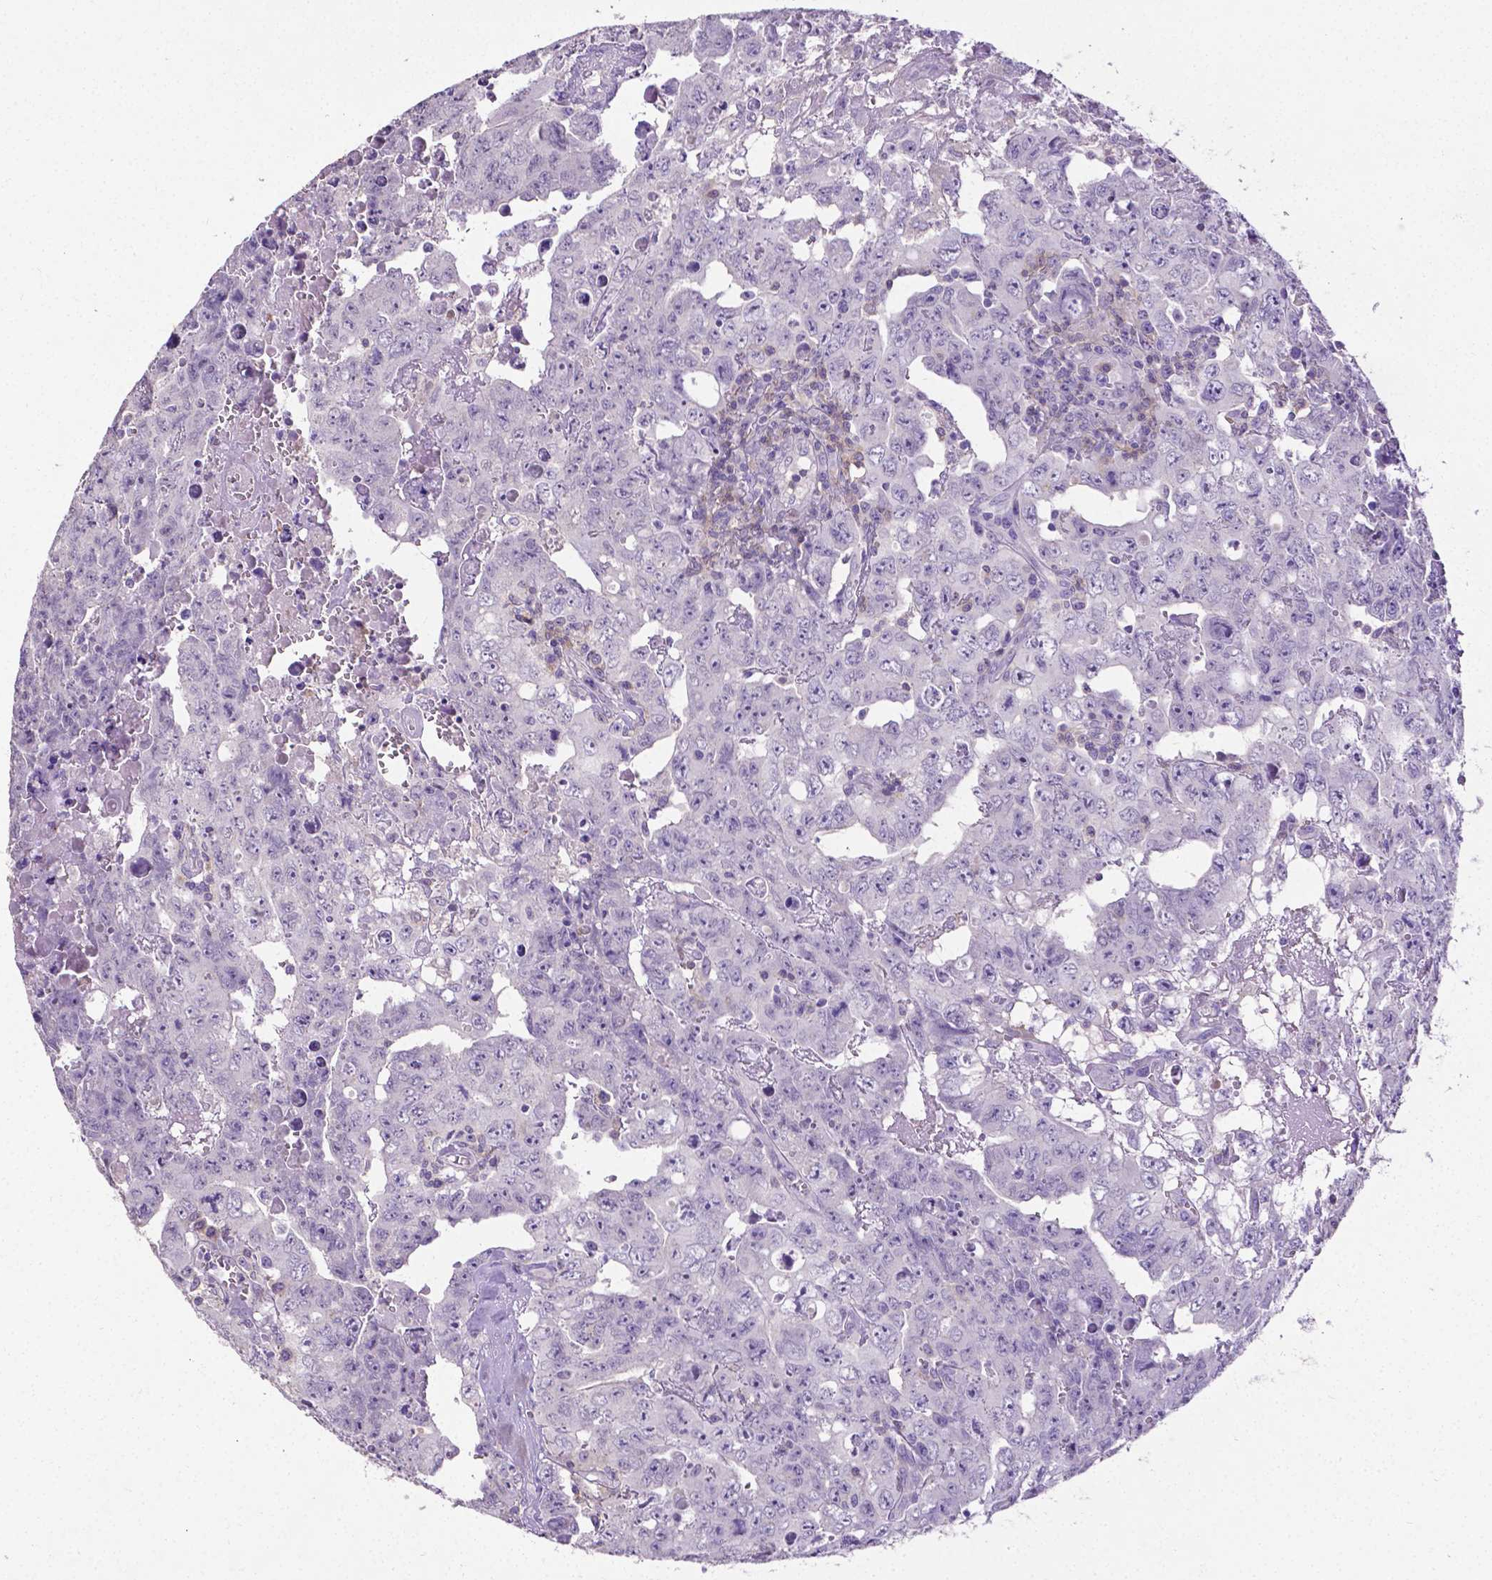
{"staining": {"intensity": "negative", "quantity": "none", "location": "none"}, "tissue": "testis cancer", "cell_type": "Tumor cells", "image_type": "cancer", "snomed": [{"axis": "morphology", "description": "Carcinoma, Embryonal, NOS"}, {"axis": "topography", "description": "Testis"}], "caption": "The image displays no significant positivity in tumor cells of testis cancer.", "gene": "CD4", "patient": {"sex": "male", "age": 24}}